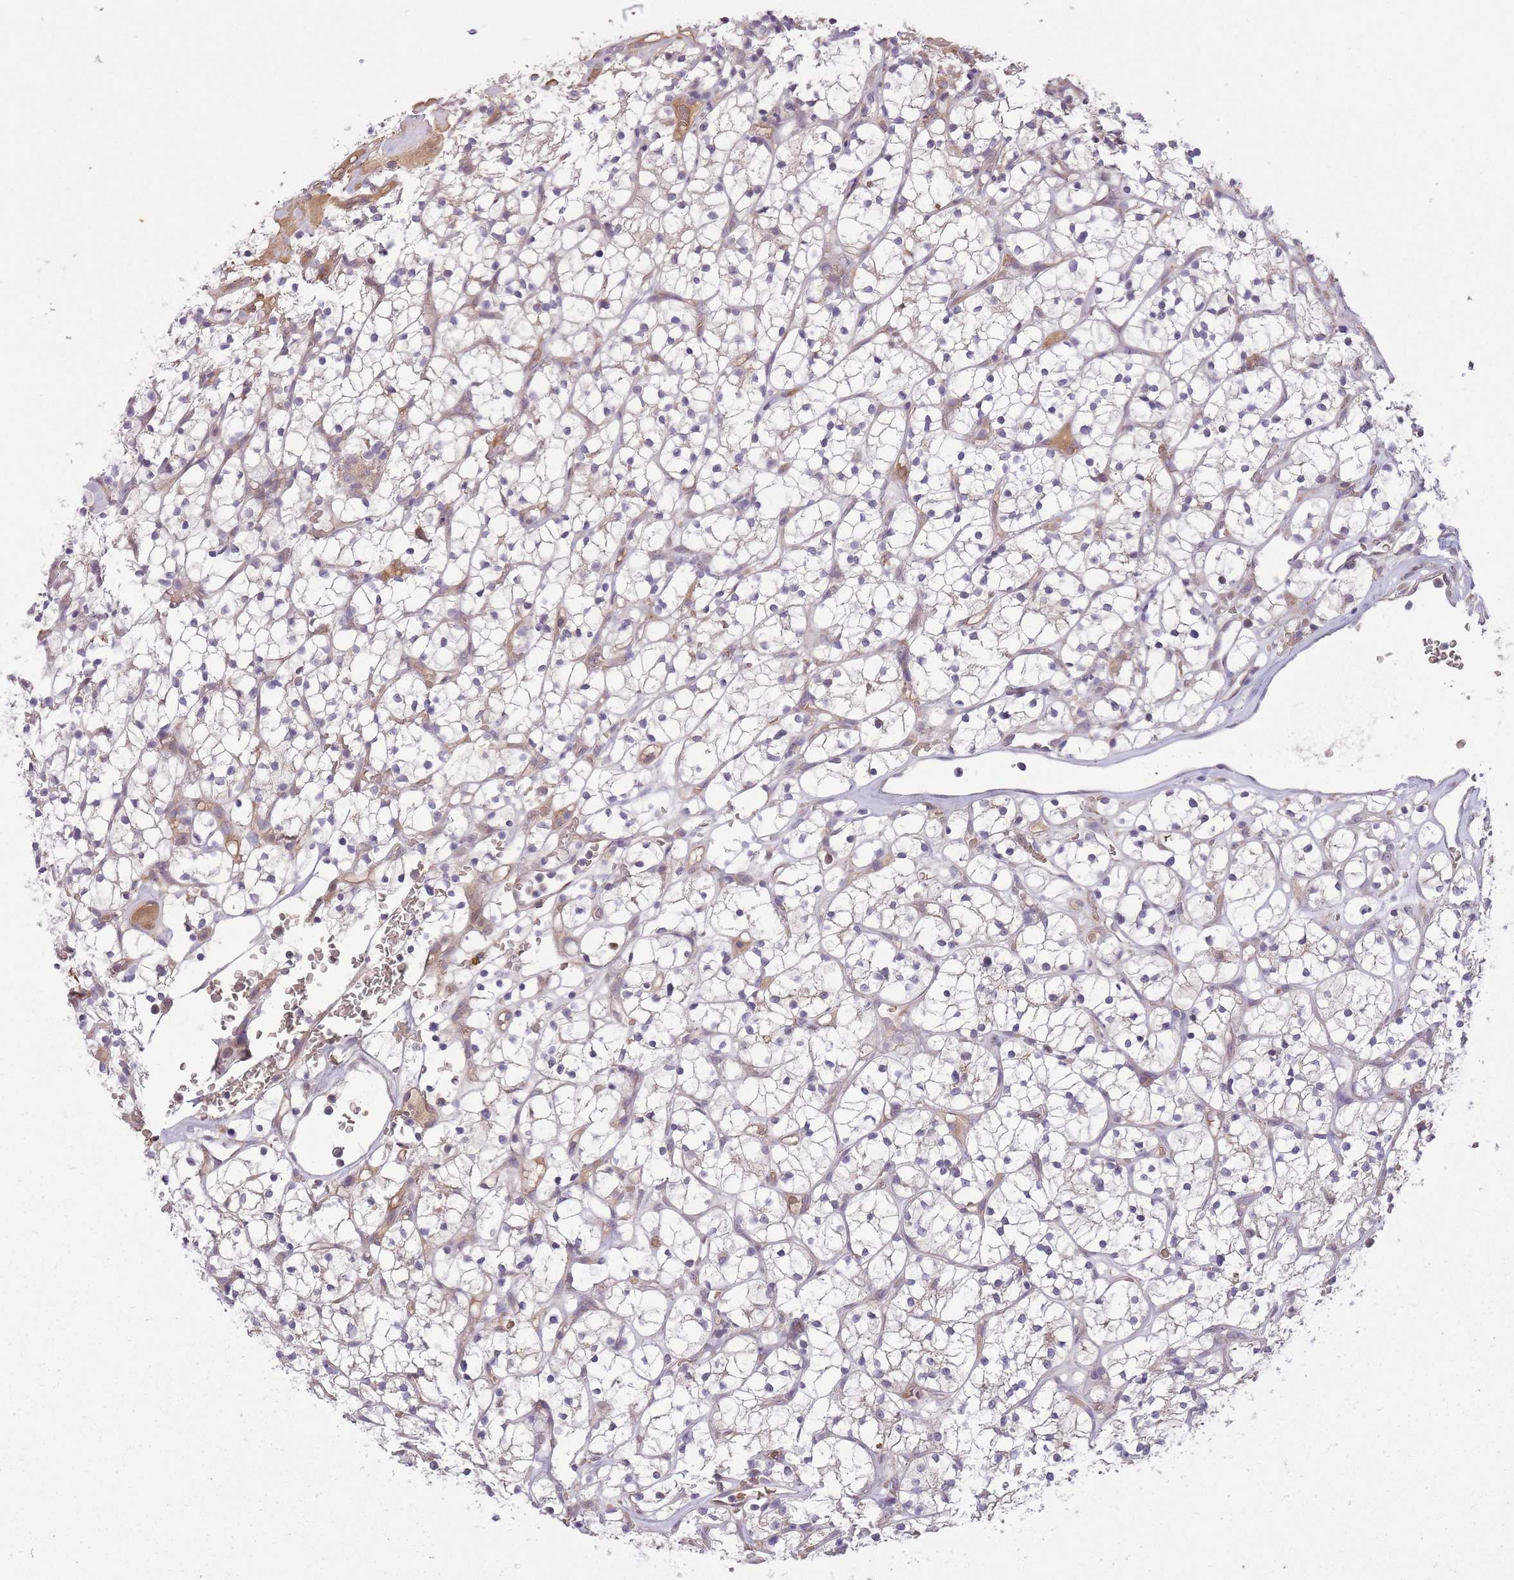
{"staining": {"intensity": "weak", "quantity": "<25%", "location": "cytoplasmic/membranous"}, "tissue": "renal cancer", "cell_type": "Tumor cells", "image_type": "cancer", "snomed": [{"axis": "morphology", "description": "Adenocarcinoma, NOS"}, {"axis": "topography", "description": "Kidney"}], "caption": "A high-resolution photomicrograph shows immunohistochemistry (IHC) staining of renal cancer, which displays no significant positivity in tumor cells.", "gene": "POLR3F", "patient": {"sex": "female", "age": 64}}